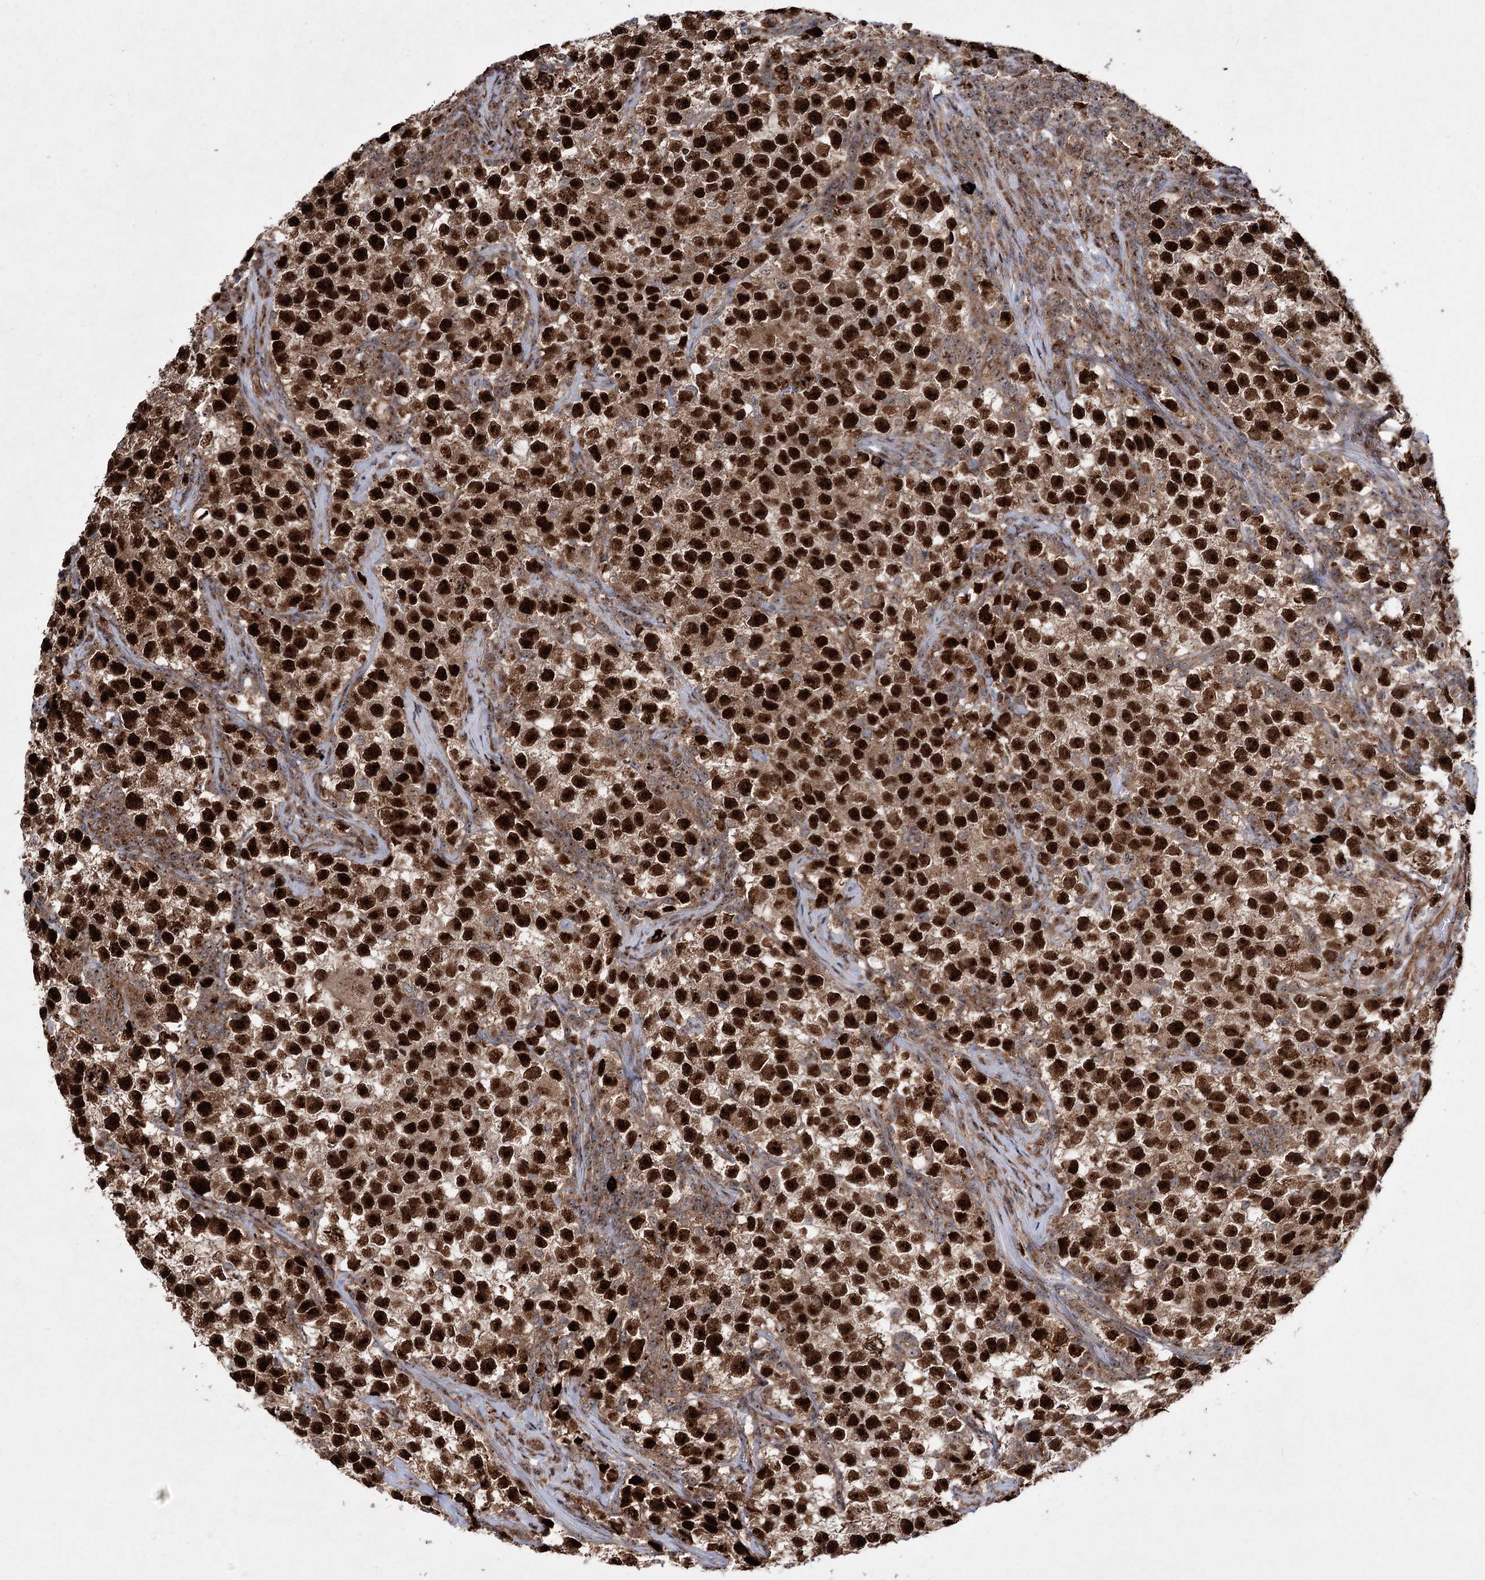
{"staining": {"intensity": "strong", "quantity": ">75%", "location": "nuclear"}, "tissue": "testis cancer", "cell_type": "Tumor cells", "image_type": "cancer", "snomed": [{"axis": "morphology", "description": "Seminoma, NOS"}, {"axis": "topography", "description": "Testis"}], "caption": "Tumor cells demonstrate high levels of strong nuclear positivity in approximately >75% of cells in human testis cancer.", "gene": "SERINC5", "patient": {"sex": "male", "age": 22}}